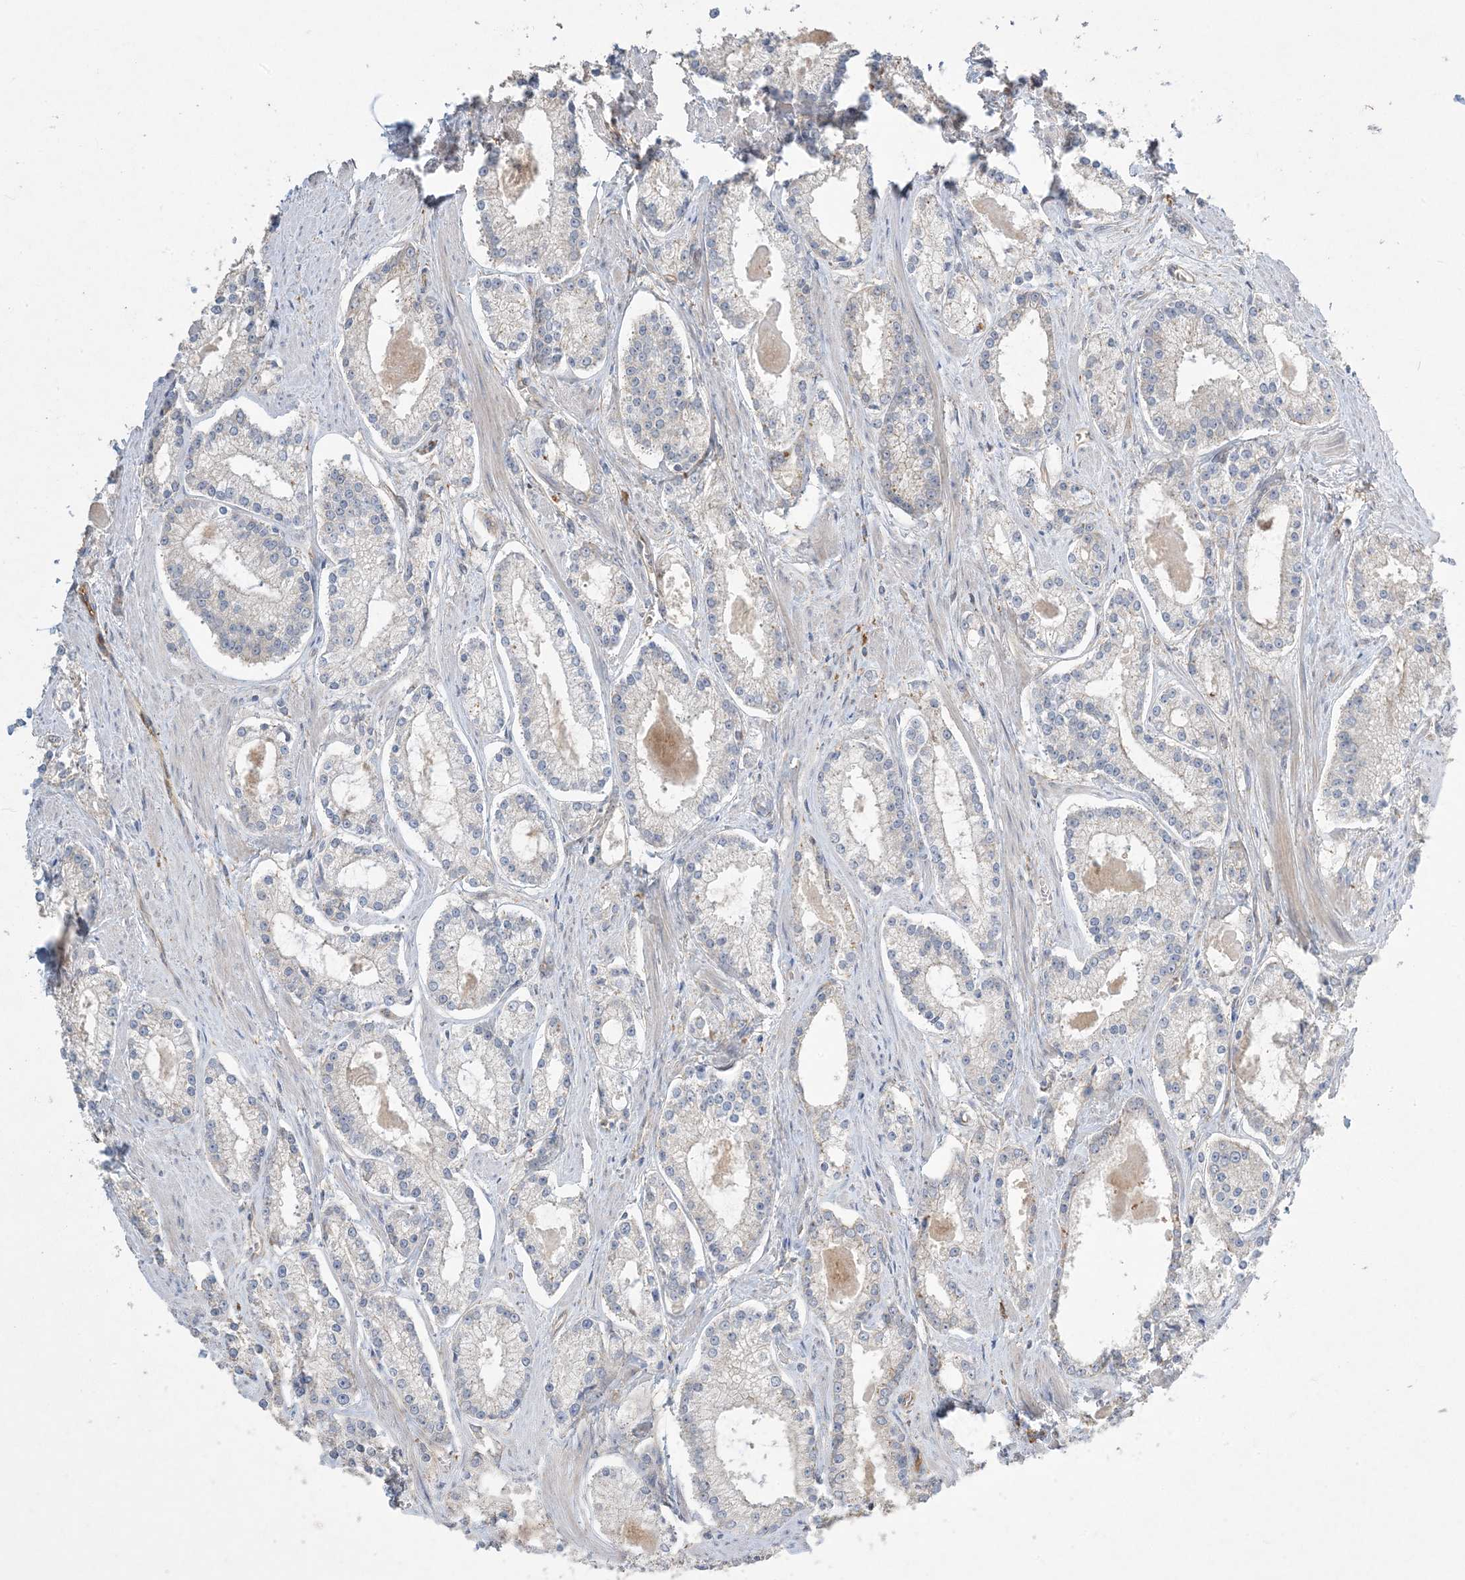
{"staining": {"intensity": "negative", "quantity": "none", "location": "none"}, "tissue": "prostate cancer", "cell_type": "Tumor cells", "image_type": "cancer", "snomed": [{"axis": "morphology", "description": "Adenocarcinoma, Low grade"}, {"axis": "topography", "description": "Prostate"}], "caption": "IHC photomicrograph of prostate low-grade adenocarcinoma stained for a protein (brown), which demonstrates no expression in tumor cells.", "gene": "AOC1", "patient": {"sex": "male", "age": 54}}